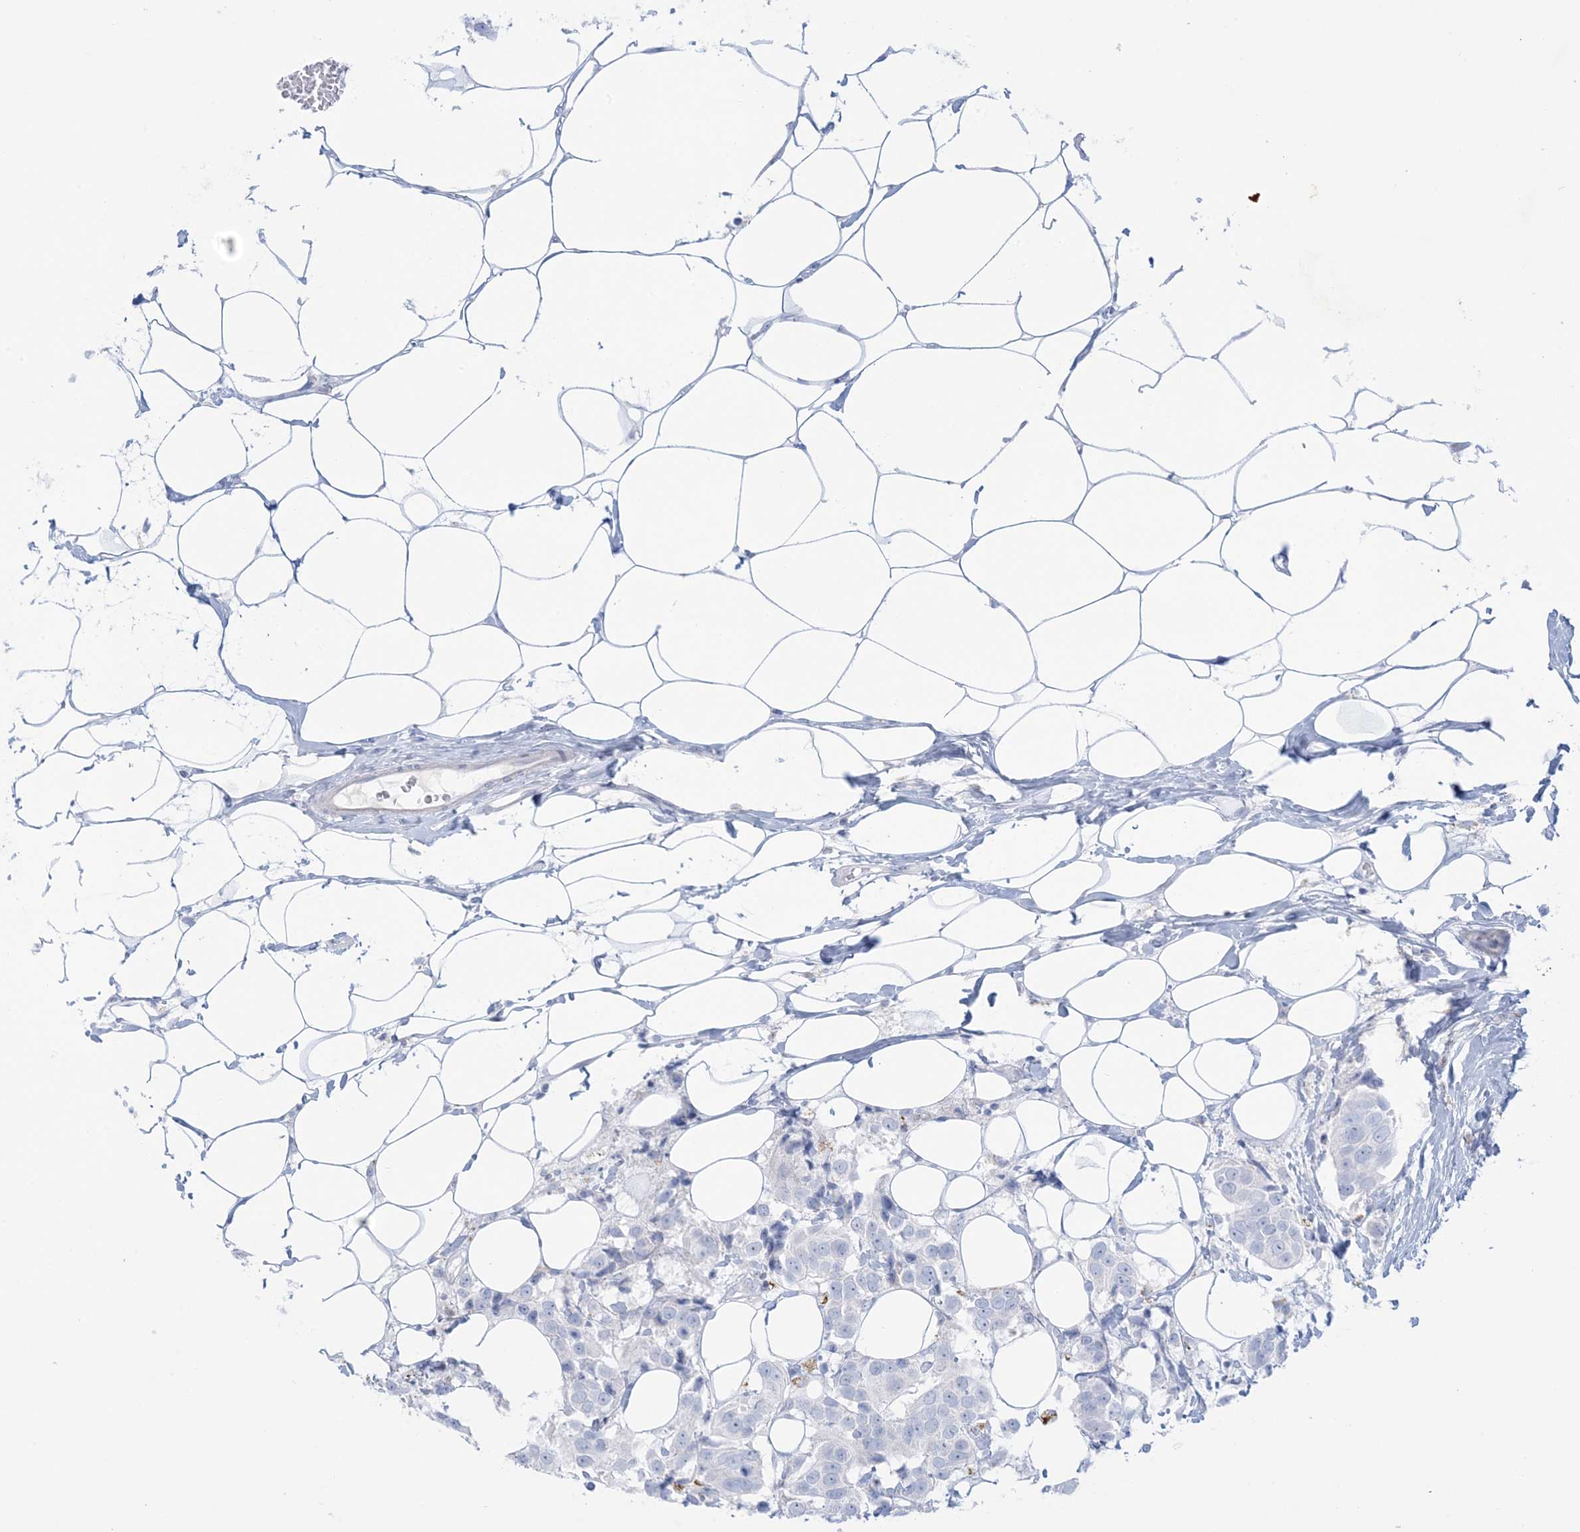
{"staining": {"intensity": "negative", "quantity": "none", "location": "none"}, "tissue": "breast cancer", "cell_type": "Tumor cells", "image_type": "cancer", "snomed": [{"axis": "morphology", "description": "Normal tissue, NOS"}, {"axis": "morphology", "description": "Duct carcinoma"}, {"axis": "topography", "description": "Breast"}], "caption": "Immunohistochemistry (IHC) of breast cancer (infiltrating ductal carcinoma) exhibits no positivity in tumor cells. The staining was performed using DAB (3,3'-diaminobenzidine) to visualize the protein expression in brown, while the nuclei were stained in blue with hematoxylin (Magnification: 20x).", "gene": "KCTD6", "patient": {"sex": "female", "age": 39}}